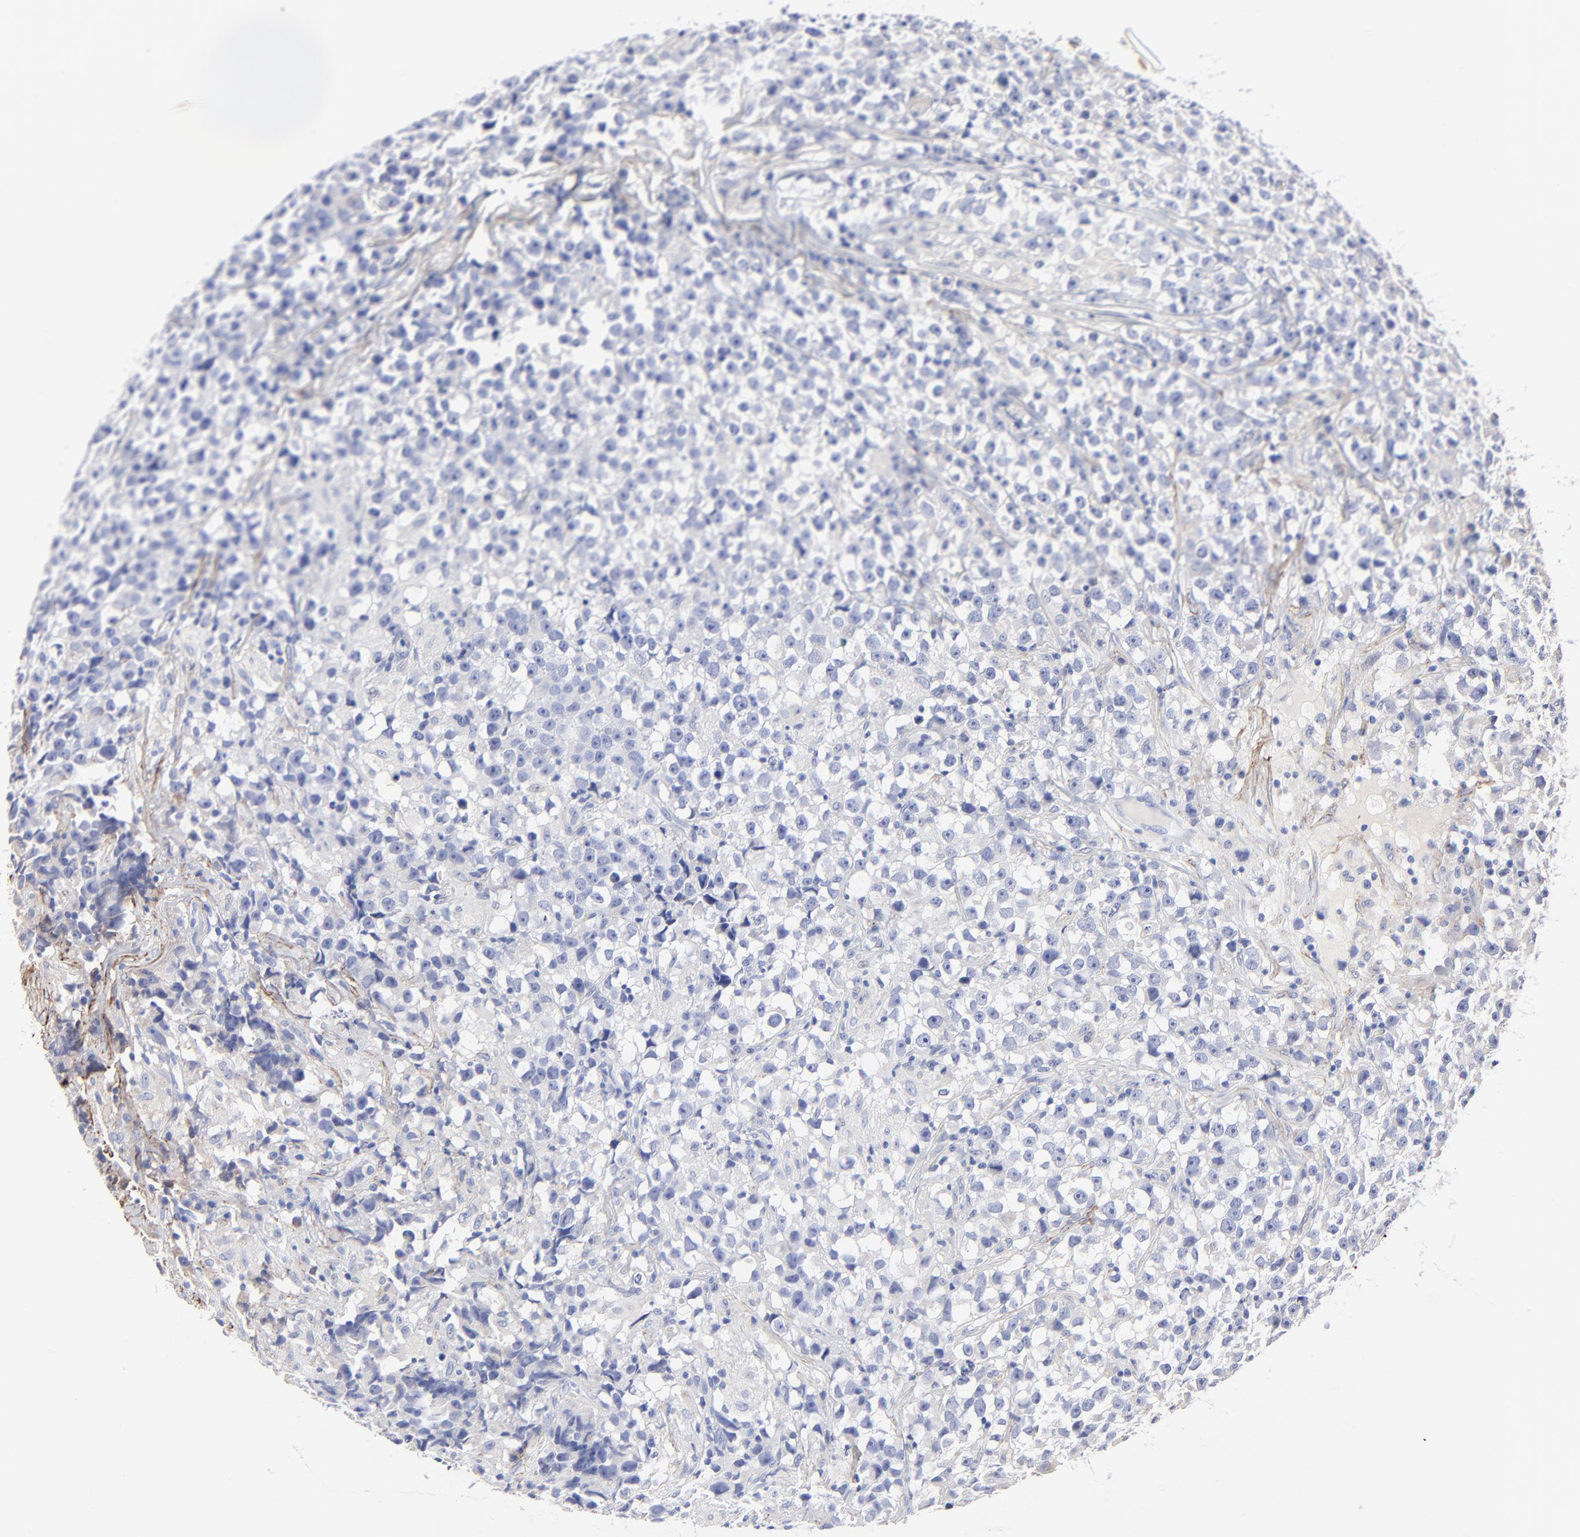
{"staining": {"intensity": "negative", "quantity": "none", "location": "none"}, "tissue": "testis cancer", "cell_type": "Tumor cells", "image_type": "cancer", "snomed": [{"axis": "morphology", "description": "Seminoma, NOS"}, {"axis": "topography", "description": "Testis"}], "caption": "IHC micrograph of neoplastic tissue: human seminoma (testis) stained with DAB shows no significant protein expression in tumor cells.", "gene": "FBLN2", "patient": {"sex": "male", "age": 33}}